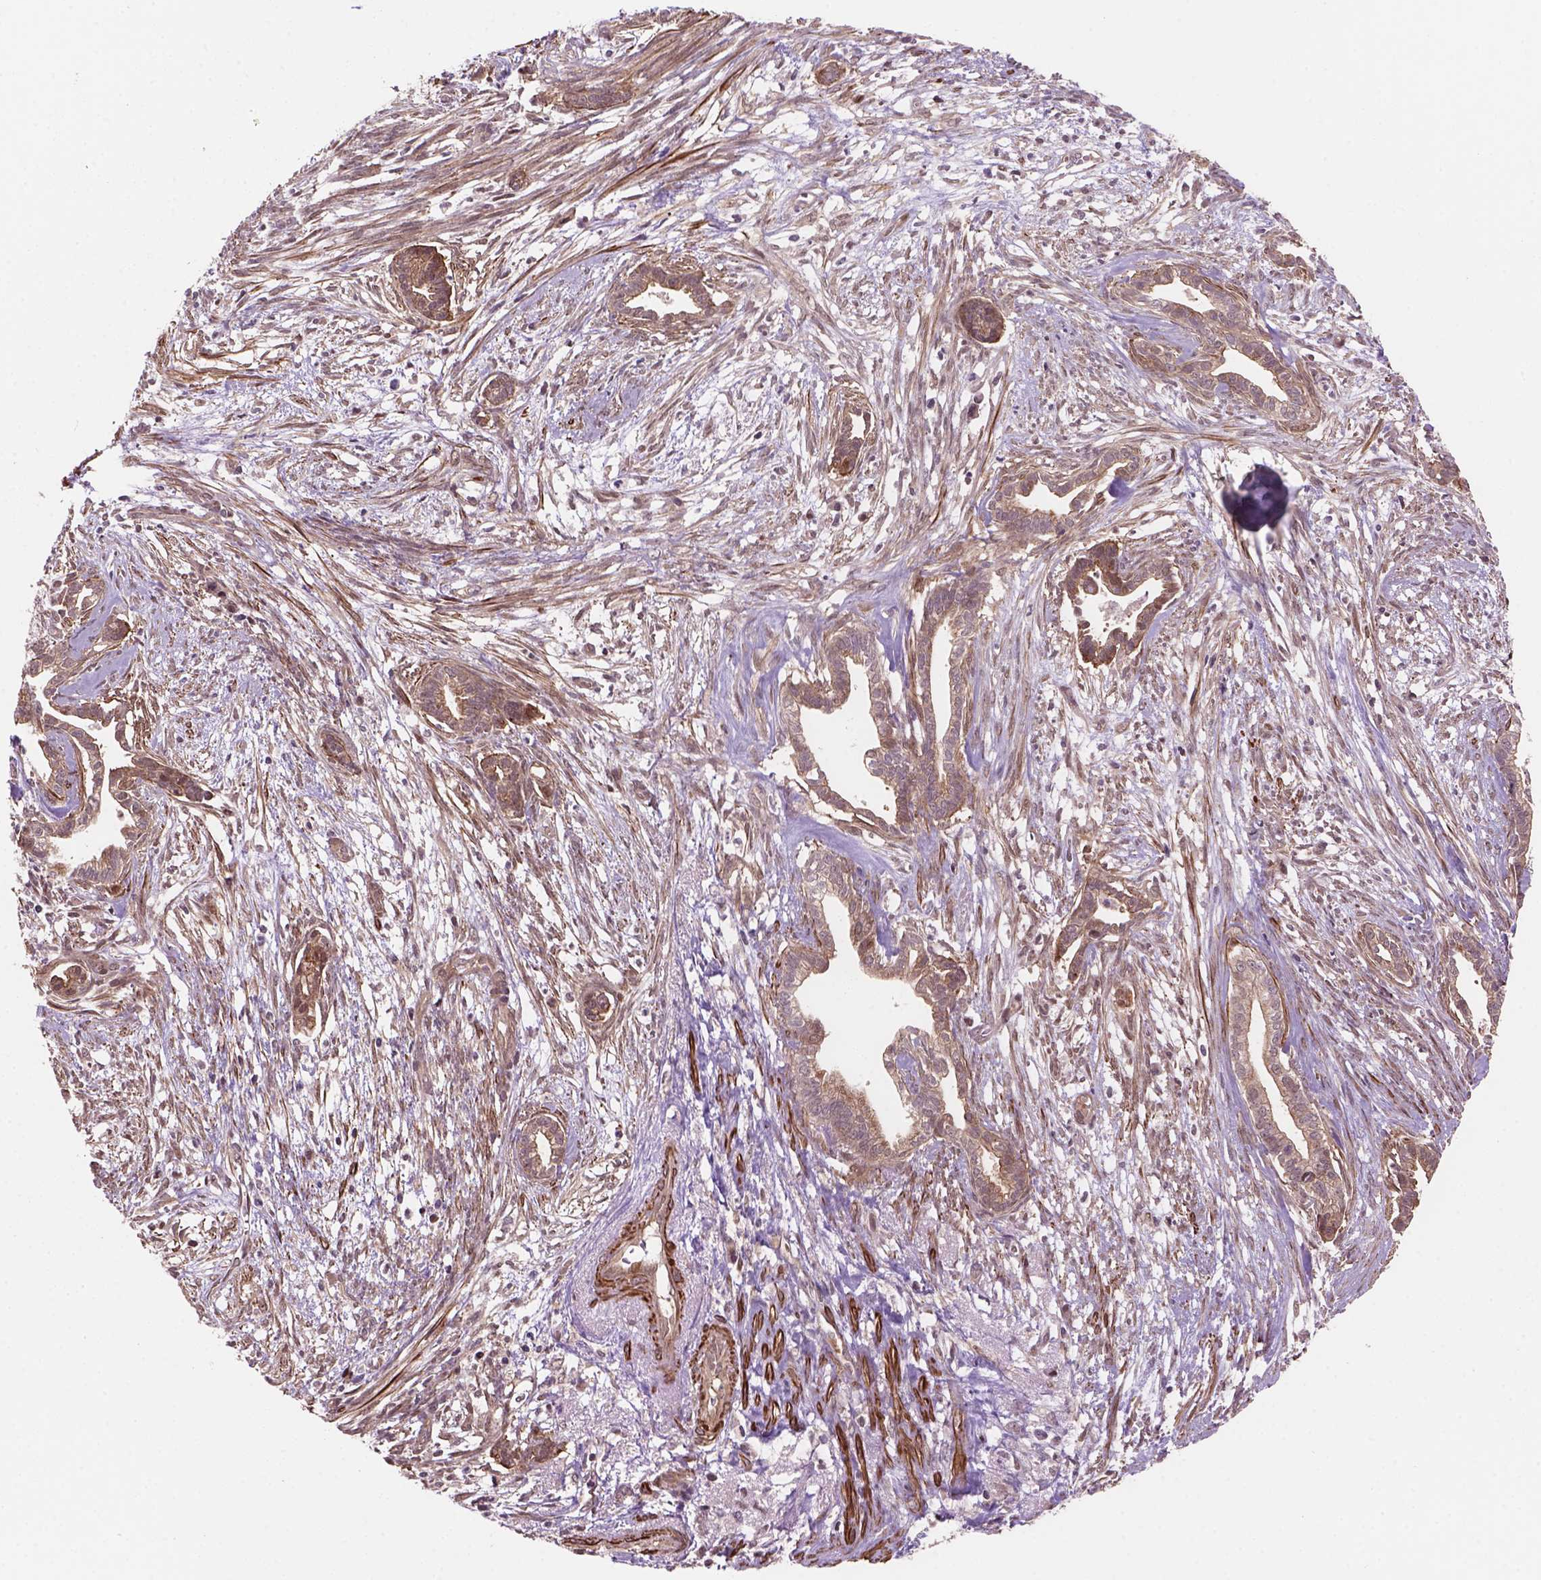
{"staining": {"intensity": "weak", "quantity": ">75%", "location": "cytoplasmic/membranous,nuclear"}, "tissue": "cervical cancer", "cell_type": "Tumor cells", "image_type": "cancer", "snomed": [{"axis": "morphology", "description": "Adenocarcinoma, NOS"}, {"axis": "topography", "description": "Cervix"}], "caption": "Cervical cancer (adenocarcinoma) tissue displays weak cytoplasmic/membranous and nuclear expression in about >75% of tumor cells Immunohistochemistry stains the protein of interest in brown and the nuclei are stained blue.", "gene": "PSMD11", "patient": {"sex": "female", "age": 62}}